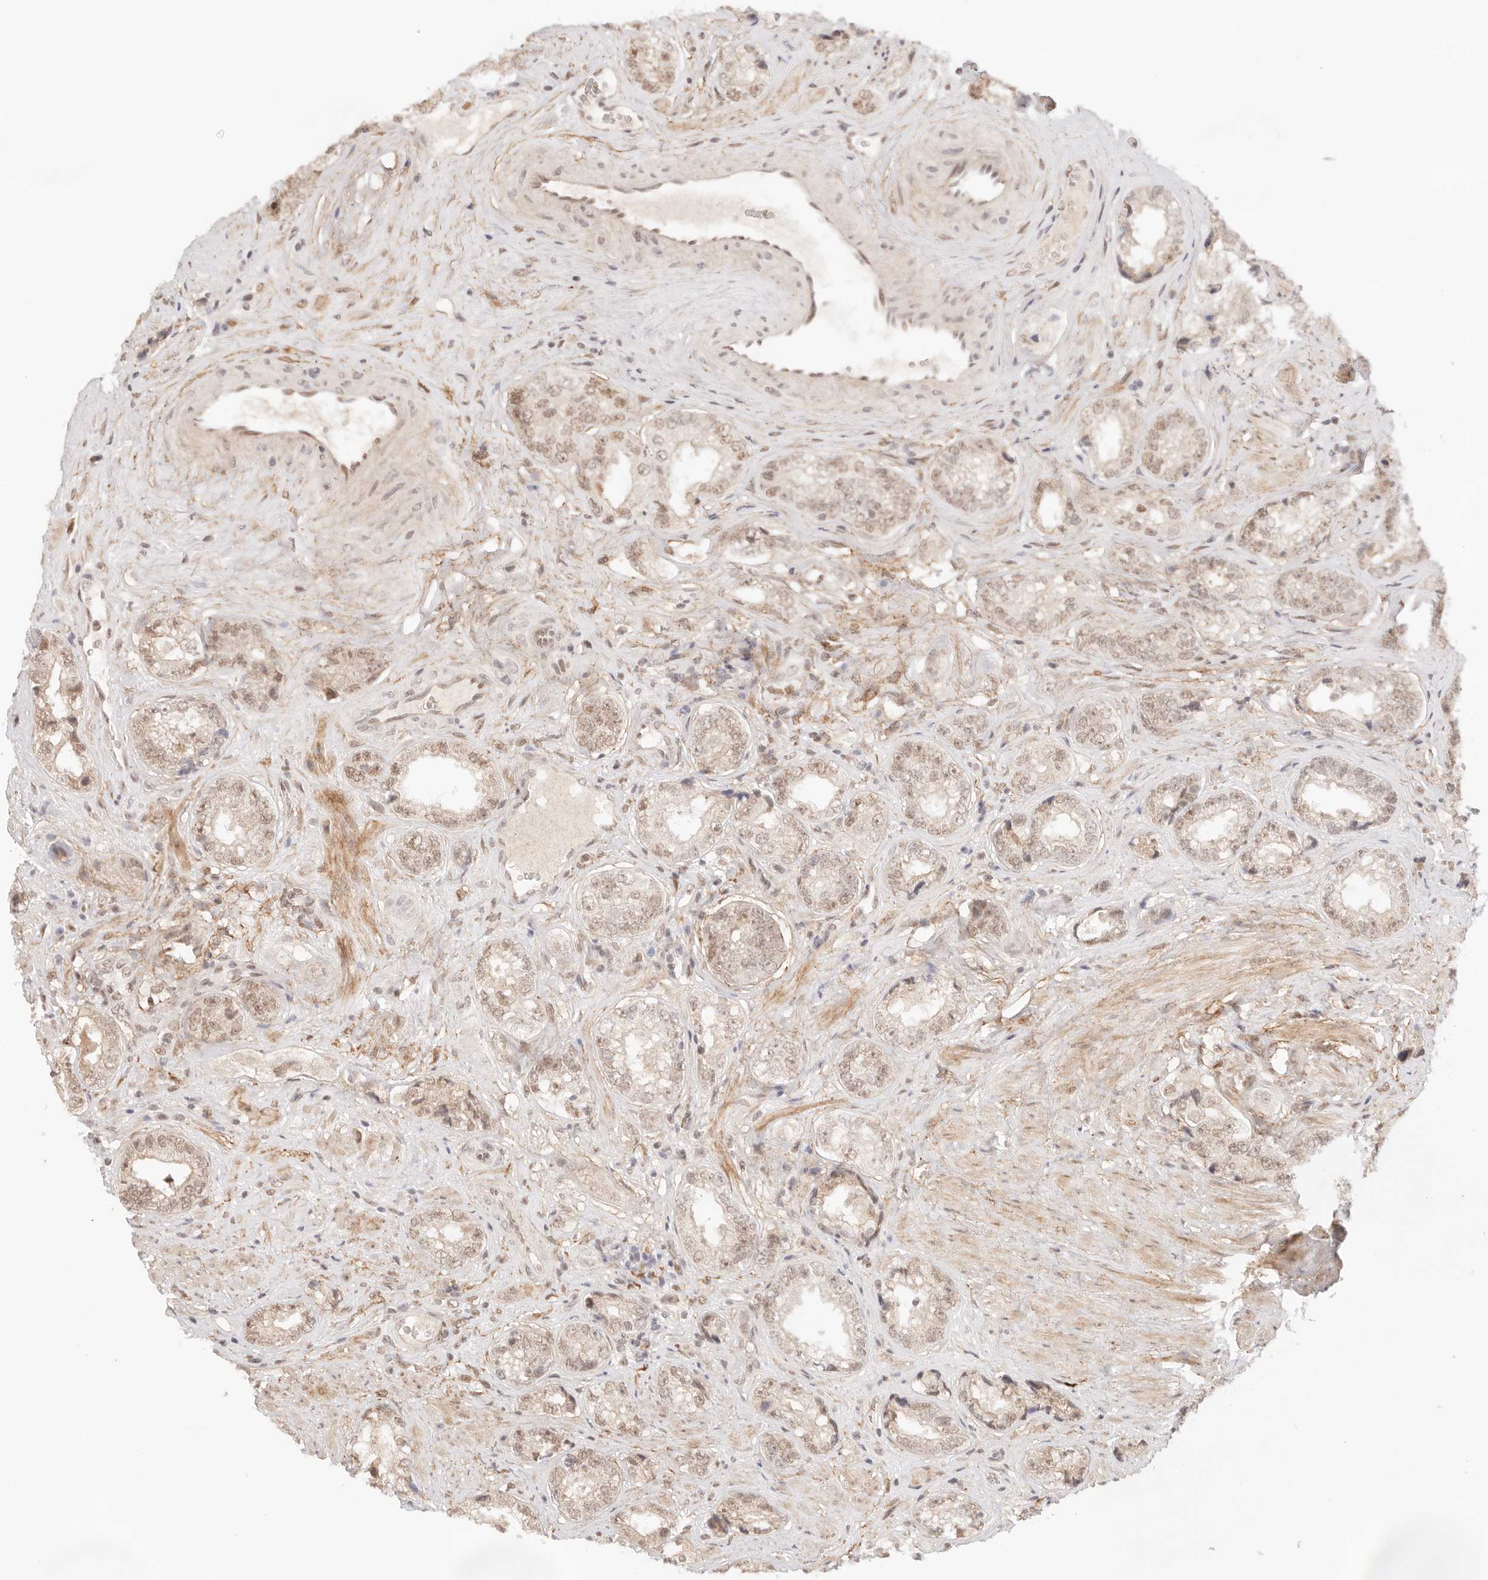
{"staining": {"intensity": "weak", "quantity": "25%-75%", "location": "nuclear"}, "tissue": "prostate cancer", "cell_type": "Tumor cells", "image_type": "cancer", "snomed": [{"axis": "morphology", "description": "Adenocarcinoma, High grade"}, {"axis": "topography", "description": "Prostate"}], "caption": "Prostate high-grade adenocarcinoma stained with a brown dye reveals weak nuclear positive expression in approximately 25%-75% of tumor cells.", "gene": "GTF2E2", "patient": {"sex": "male", "age": 61}}